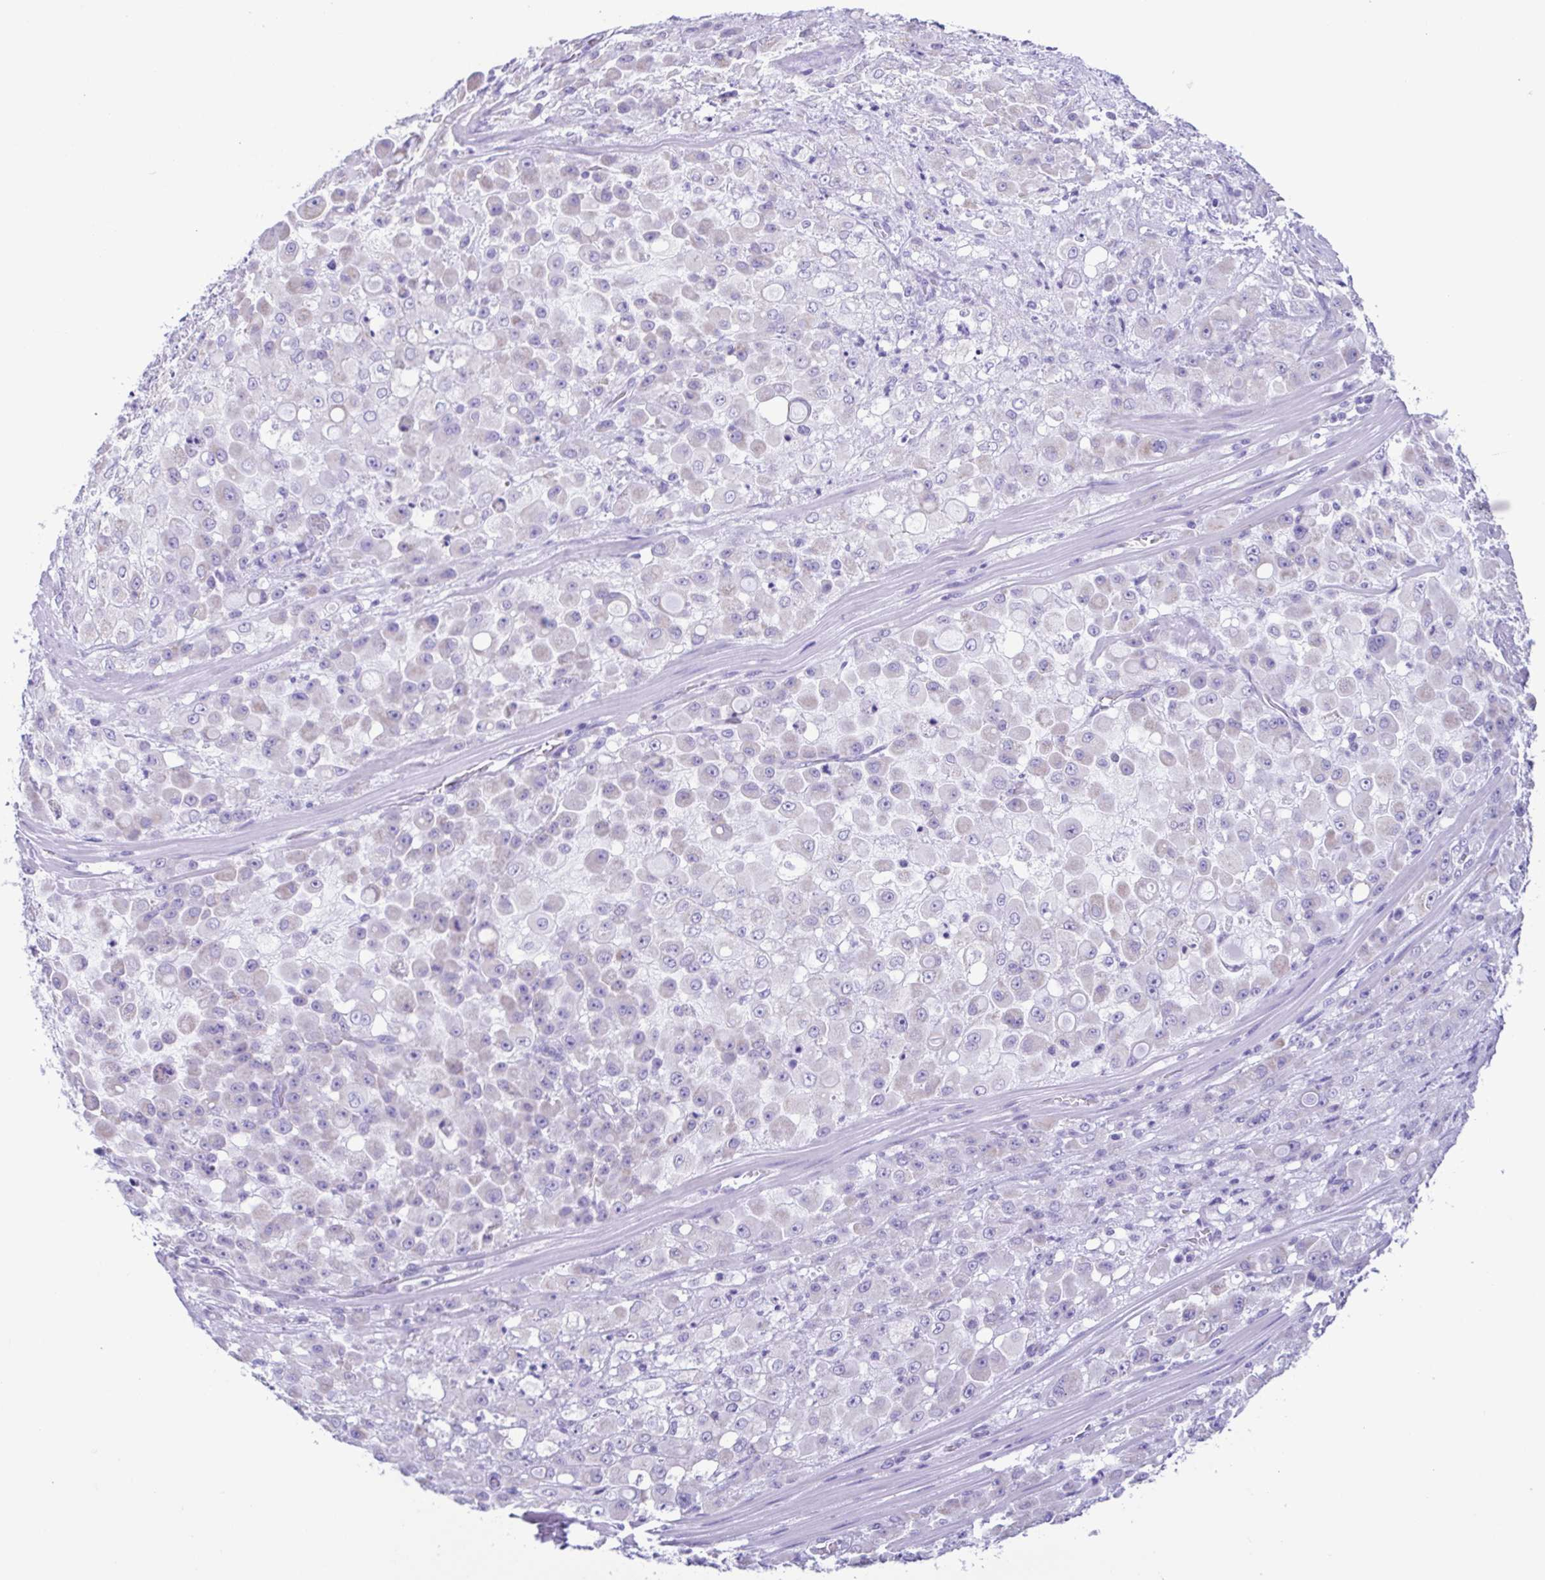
{"staining": {"intensity": "negative", "quantity": "none", "location": "none"}, "tissue": "stomach cancer", "cell_type": "Tumor cells", "image_type": "cancer", "snomed": [{"axis": "morphology", "description": "Adenocarcinoma, NOS"}, {"axis": "topography", "description": "Stomach"}], "caption": "Tumor cells show no significant expression in stomach cancer.", "gene": "ACTRT3", "patient": {"sex": "female", "age": 76}}